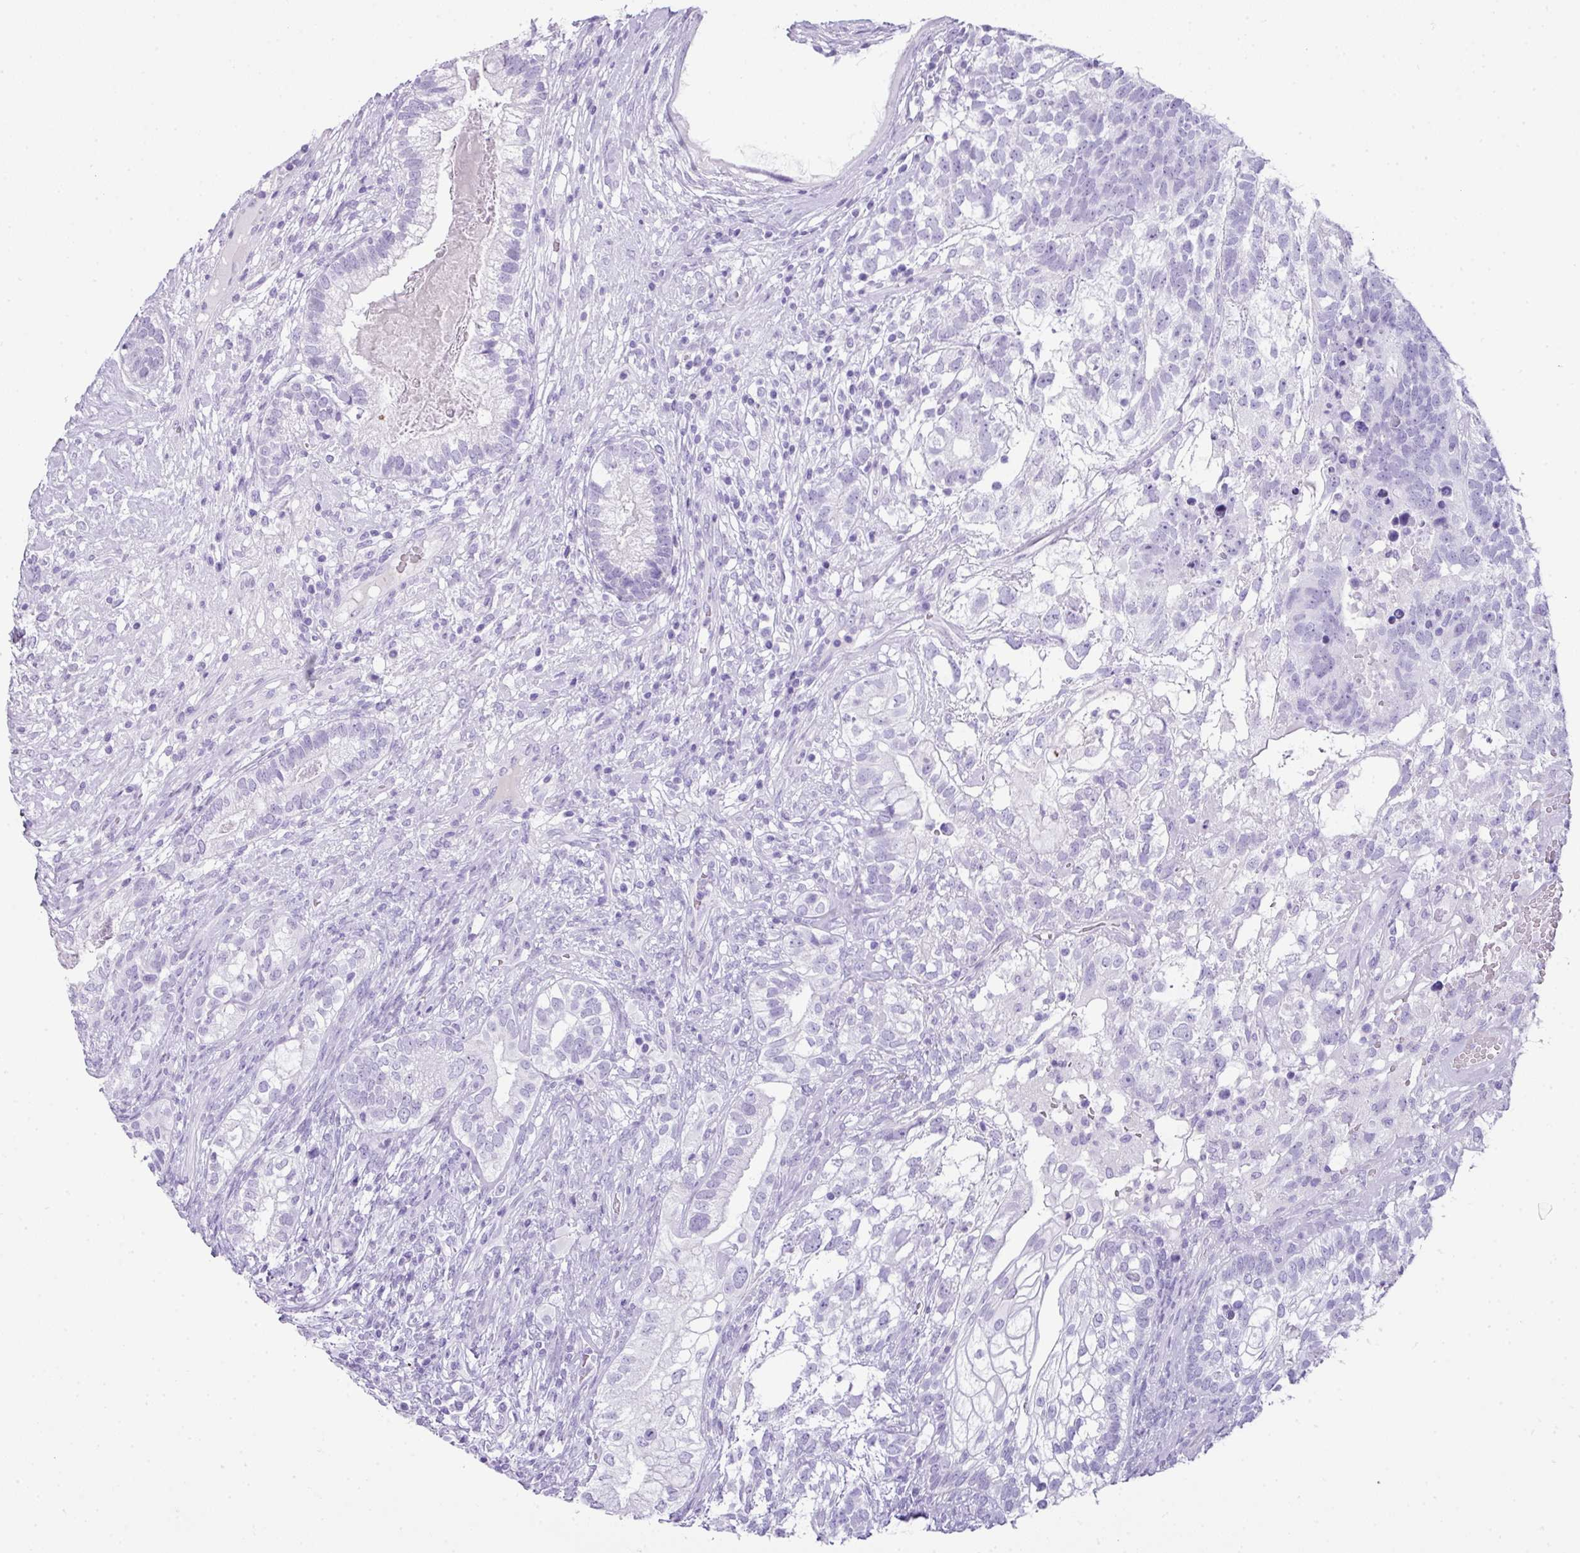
{"staining": {"intensity": "negative", "quantity": "none", "location": "none"}, "tissue": "testis cancer", "cell_type": "Tumor cells", "image_type": "cancer", "snomed": [{"axis": "morphology", "description": "Seminoma, NOS"}, {"axis": "morphology", "description": "Carcinoma, Embryonal, NOS"}, {"axis": "topography", "description": "Testis"}], "caption": "DAB immunohistochemical staining of human embryonal carcinoma (testis) displays no significant expression in tumor cells.", "gene": "TNP1", "patient": {"sex": "male", "age": 41}}